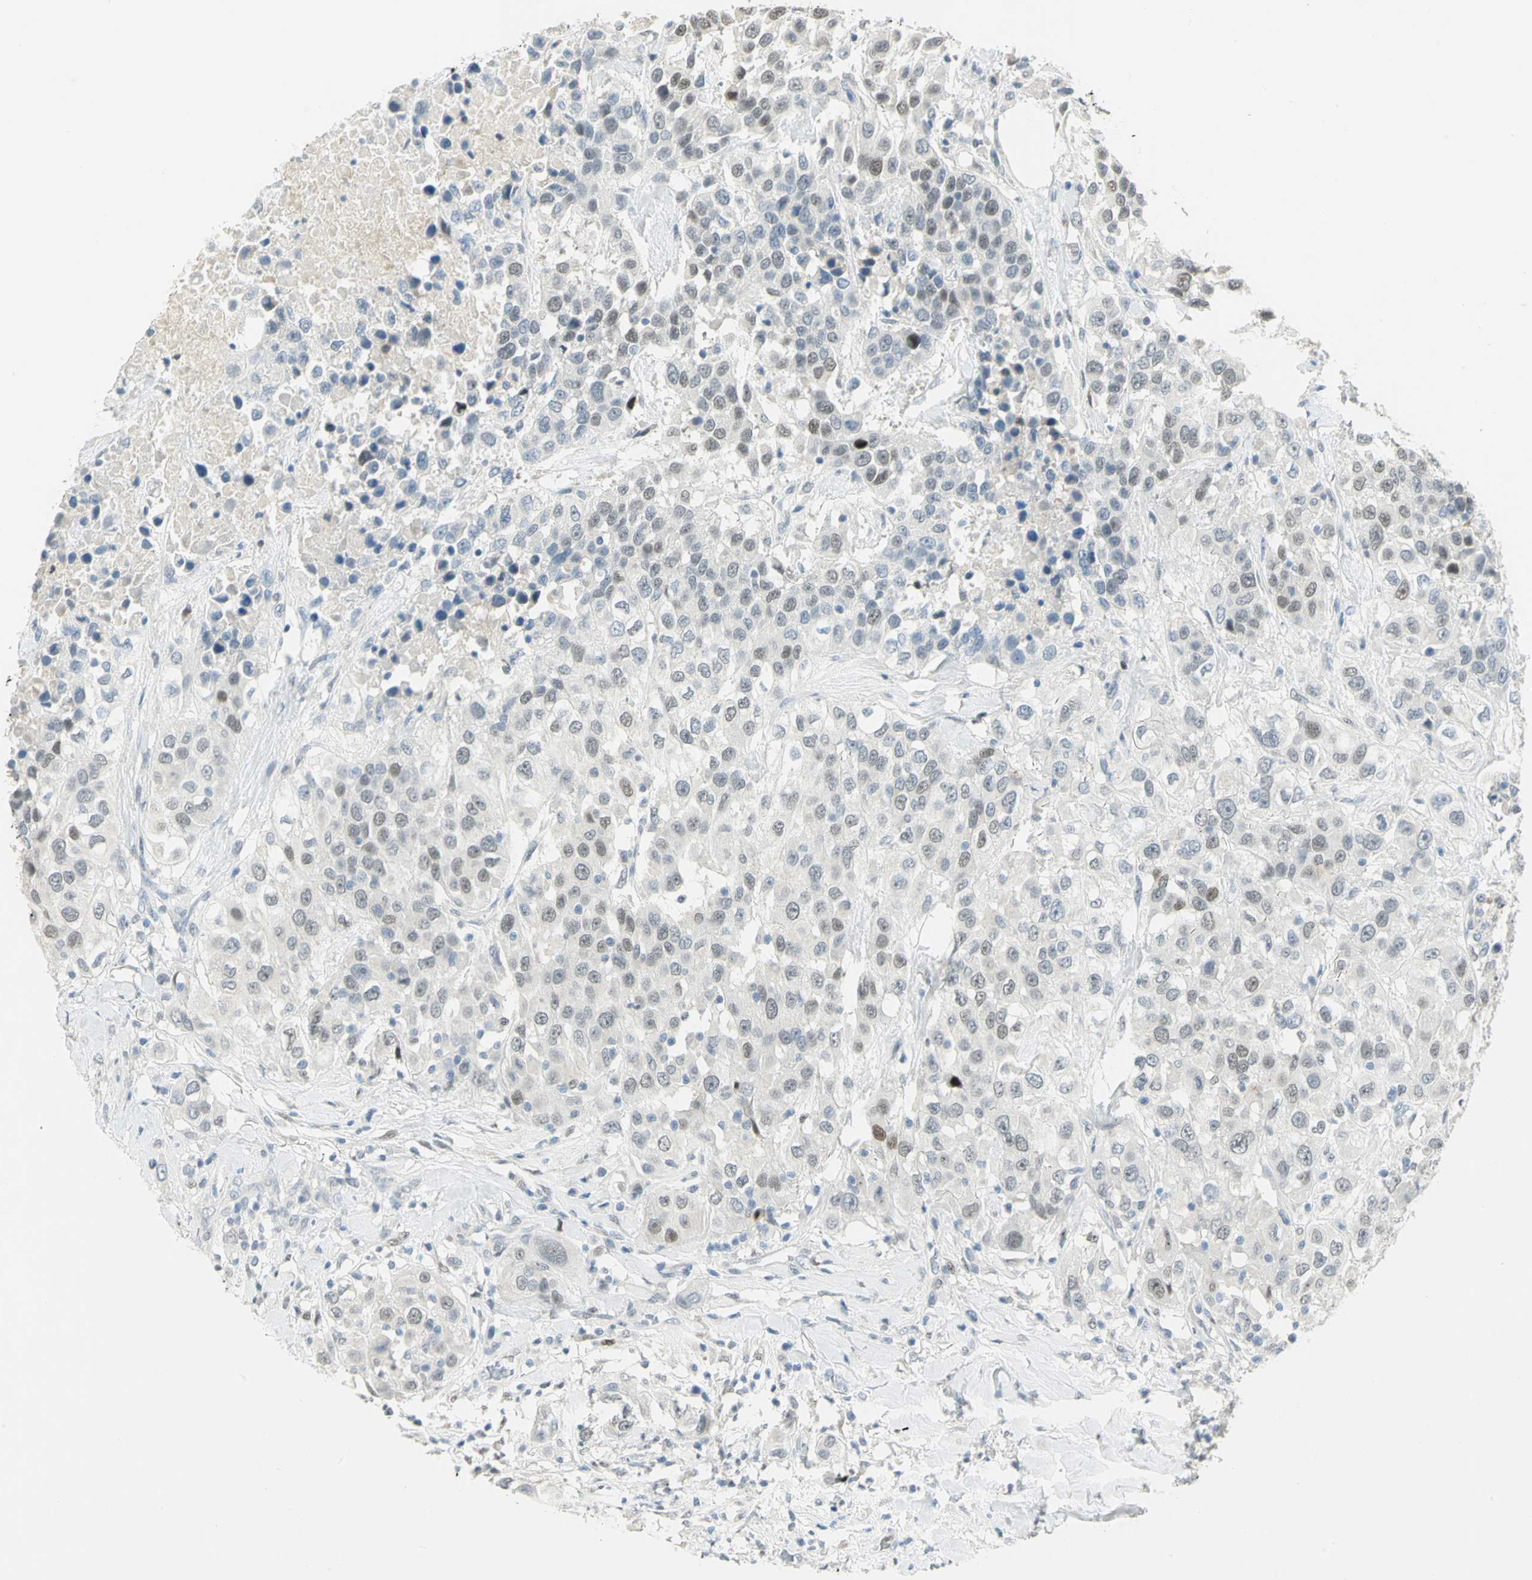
{"staining": {"intensity": "weak", "quantity": "25%-75%", "location": "nuclear"}, "tissue": "urothelial cancer", "cell_type": "Tumor cells", "image_type": "cancer", "snomed": [{"axis": "morphology", "description": "Urothelial carcinoma, High grade"}, {"axis": "topography", "description": "Urinary bladder"}], "caption": "Urothelial cancer stained with DAB (3,3'-diaminobenzidine) IHC displays low levels of weak nuclear positivity in about 25%-75% of tumor cells.", "gene": "BCL6", "patient": {"sex": "female", "age": 80}}